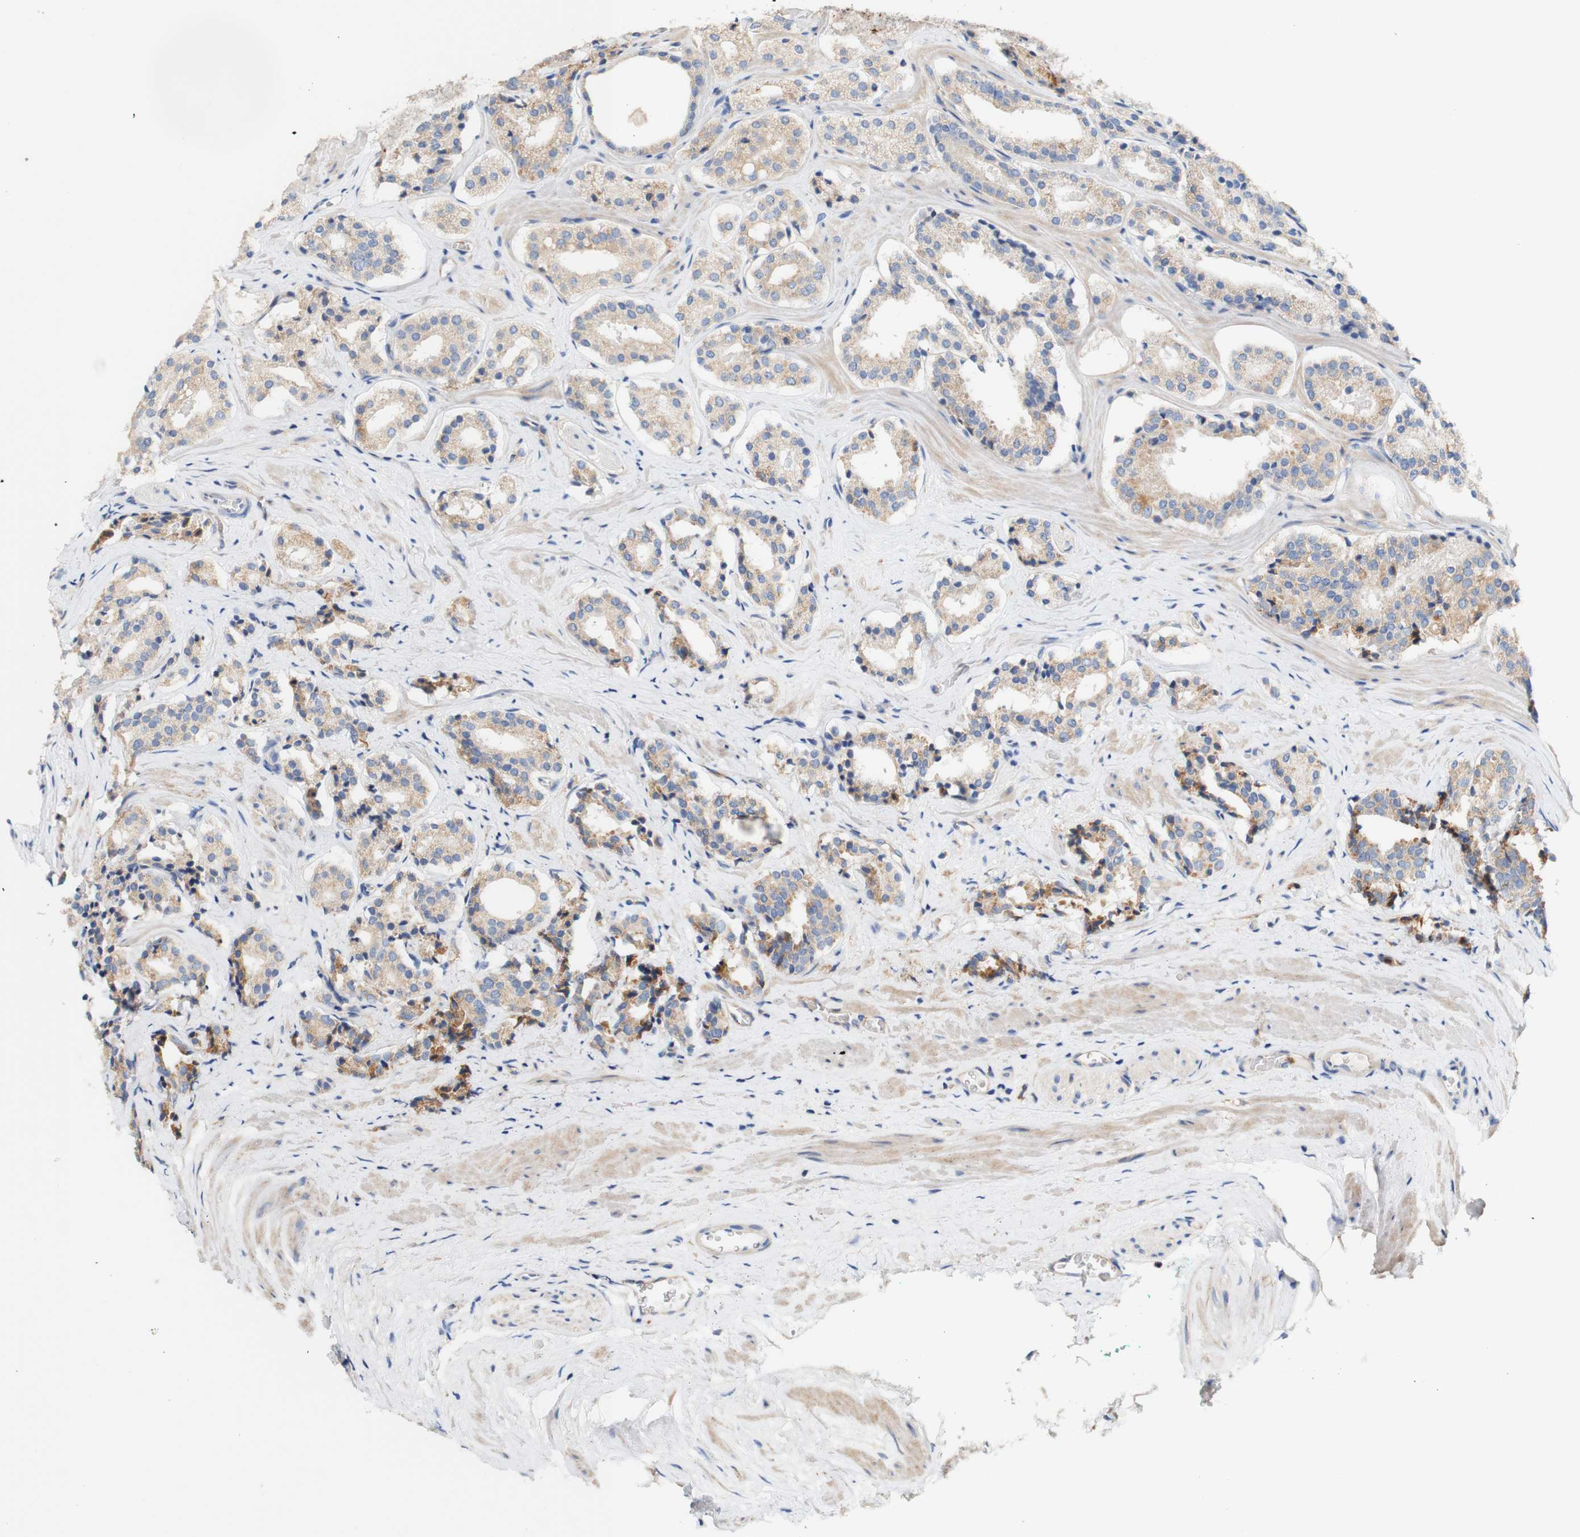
{"staining": {"intensity": "weak", "quantity": "25%-75%", "location": "cytoplasmic/membranous"}, "tissue": "prostate cancer", "cell_type": "Tumor cells", "image_type": "cancer", "snomed": [{"axis": "morphology", "description": "Adenocarcinoma, High grade"}, {"axis": "topography", "description": "Prostate"}], "caption": "Protein expression analysis of prostate cancer (high-grade adenocarcinoma) shows weak cytoplasmic/membranous staining in approximately 25%-75% of tumor cells.", "gene": "PCDH7", "patient": {"sex": "male", "age": 60}}